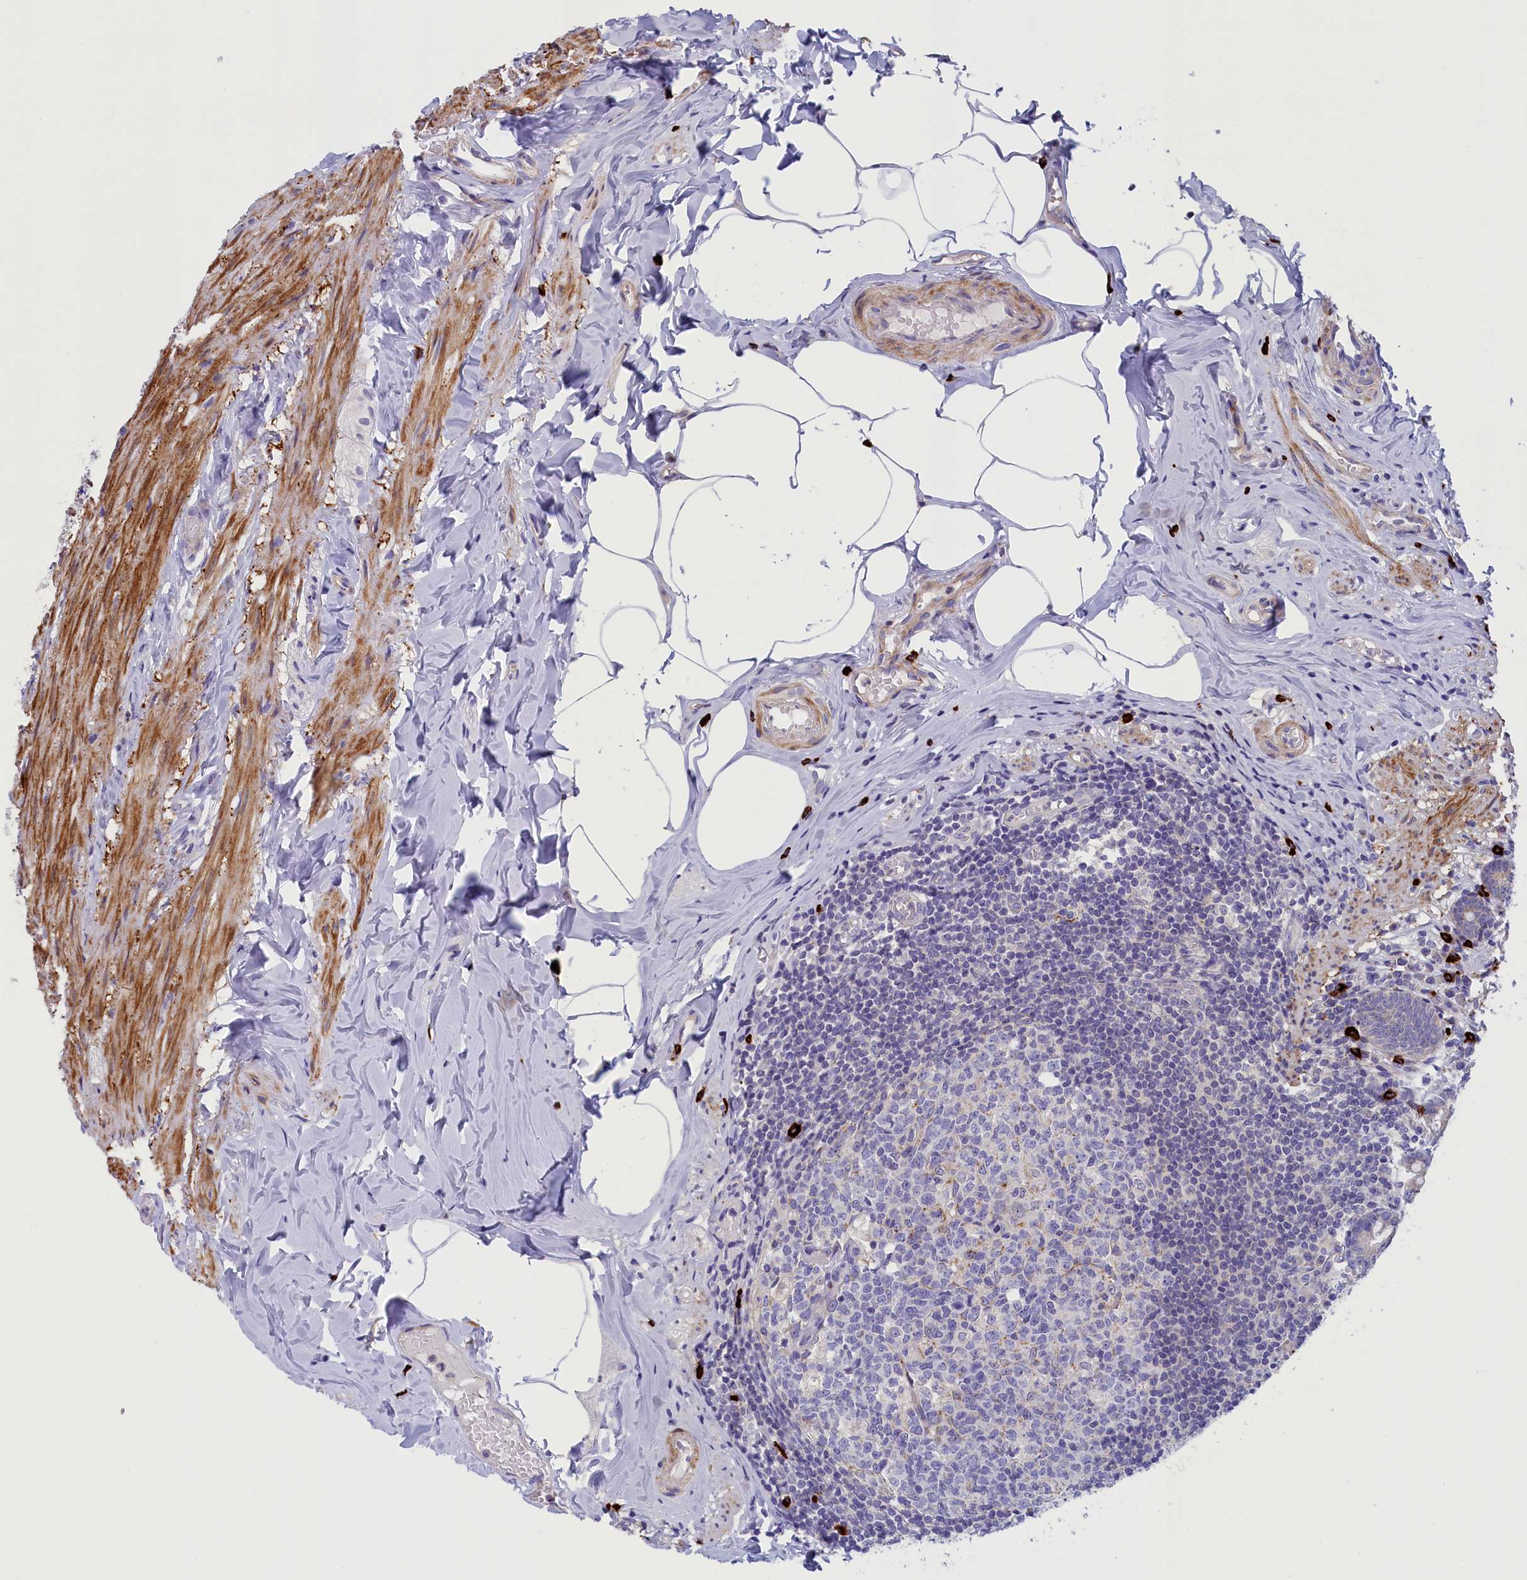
{"staining": {"intensity": "moderate", "quantity": "25%-75%", "location": "cytoplasmic/membranous"}, "tissue": "appendix", "cell_type": "Glandular cells", "image_type": "normal", "snomed": [{"axis": "morphology", "description": "Normal tissue, NOS"}, {"axis": "topography", "description": "Appendix"}], "caption": "This histopathology image demonstrates normal appendix stained with immunohistochemistry to label a protein in brown. The cytoplasmic/membranous of glandular cells show moderate positivity for the protein. Nuclei are counter-stained blue.", "gene": "RTTN", "patient": {"sex": "male", "age": 55}}